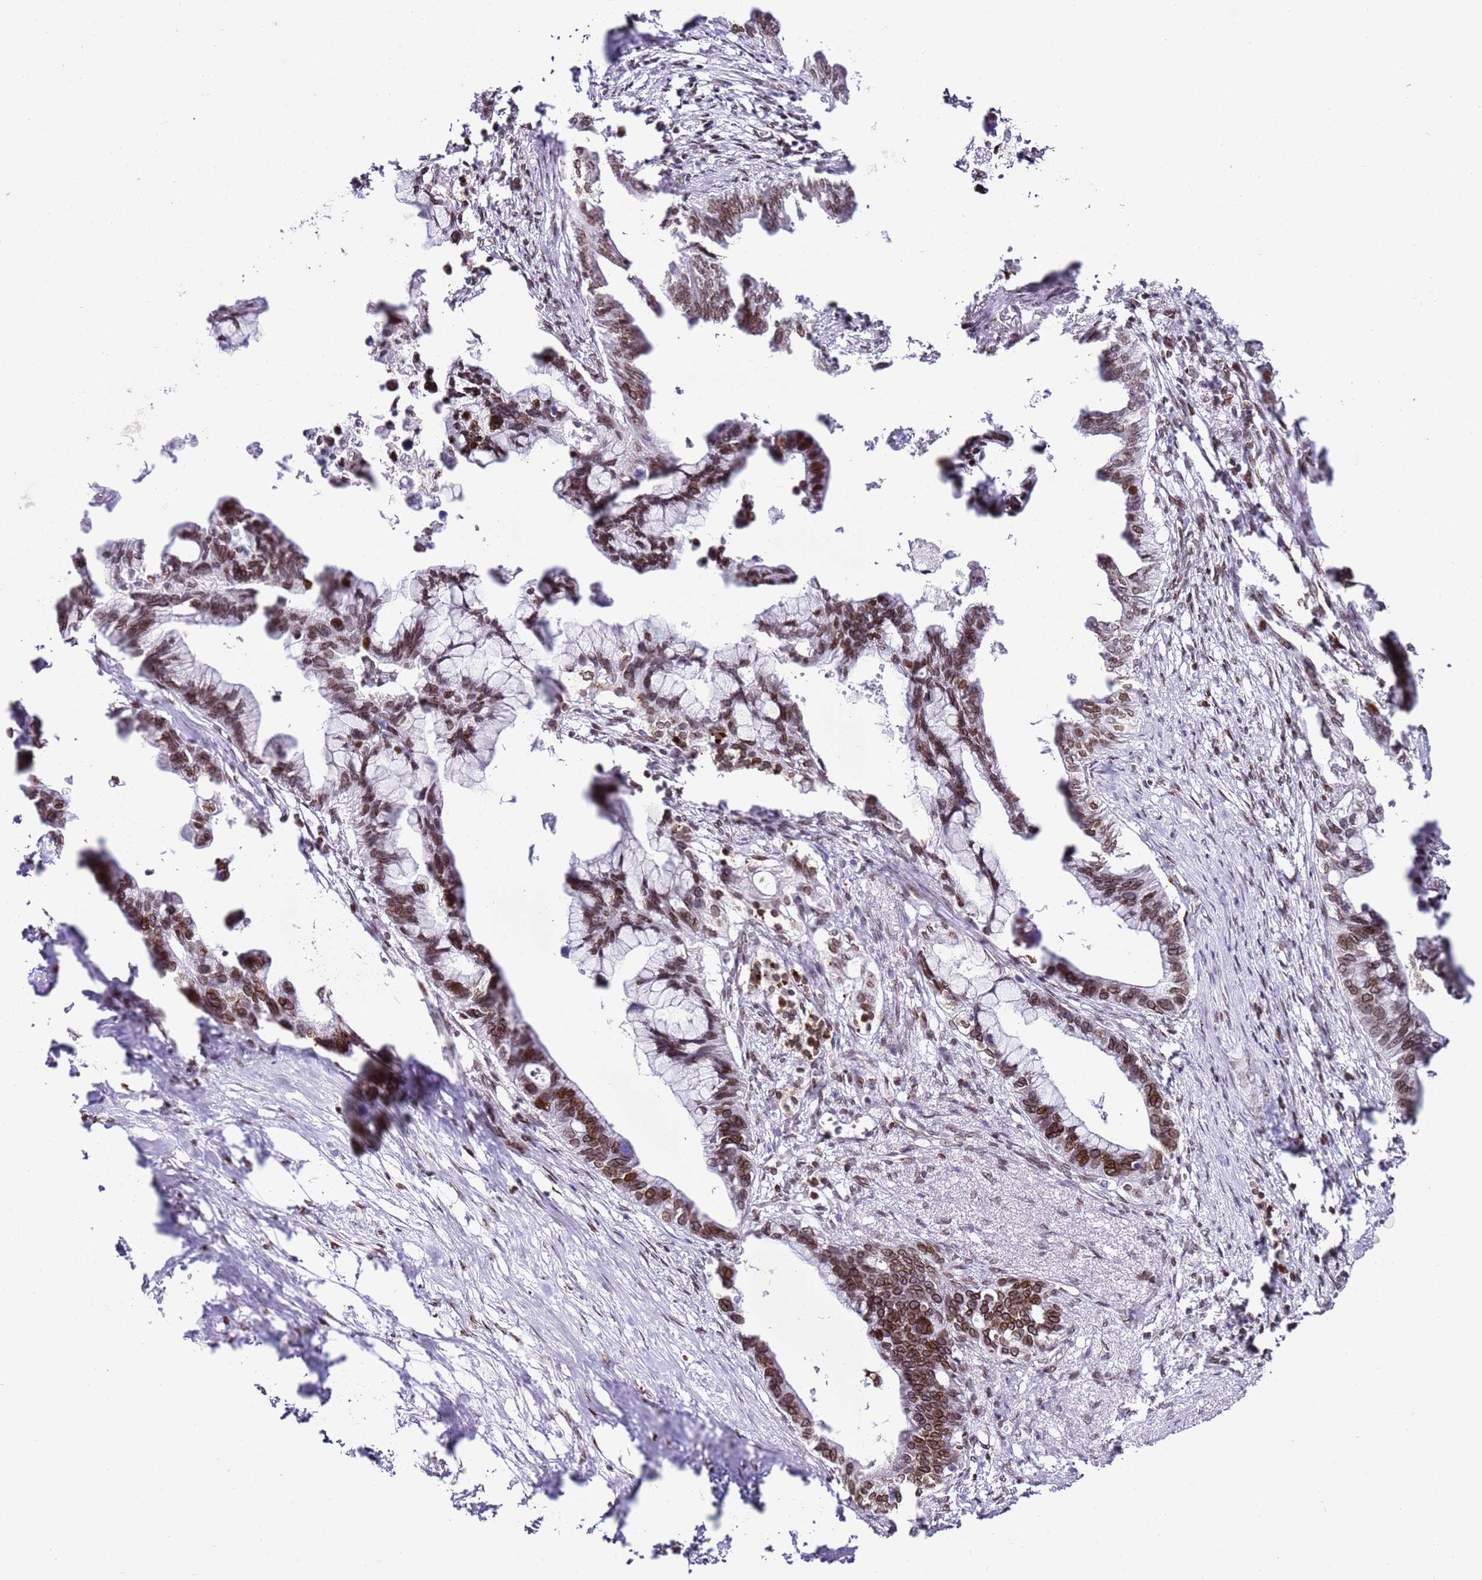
{"staining": {"intensity": "strong", "quantity": "25%-75%", "location": "cytoplasmic/membranous,nuclear"}, "tissue": "pancreatic cancer", "cell_type": "Tumor cells", "image_type": "cancer", "snomed": [{"axis": "morphology", "description": "Adenocarcinoma, NOS"}, {"axis": "topography", "description": "Pancreas"}], "caption": "High-power microscopy captured an immunohistochemistry micrograph of pancreatic adenocarcinoma, revealing strong cytoplasmic/membranous and nuclear expression in about 25%-75% of tumor cells. (DAB = brown stain, brightfield microscopy at high magnification).", "gene": "POU6F1", "patient": {"sex": "female", "age": 83}}